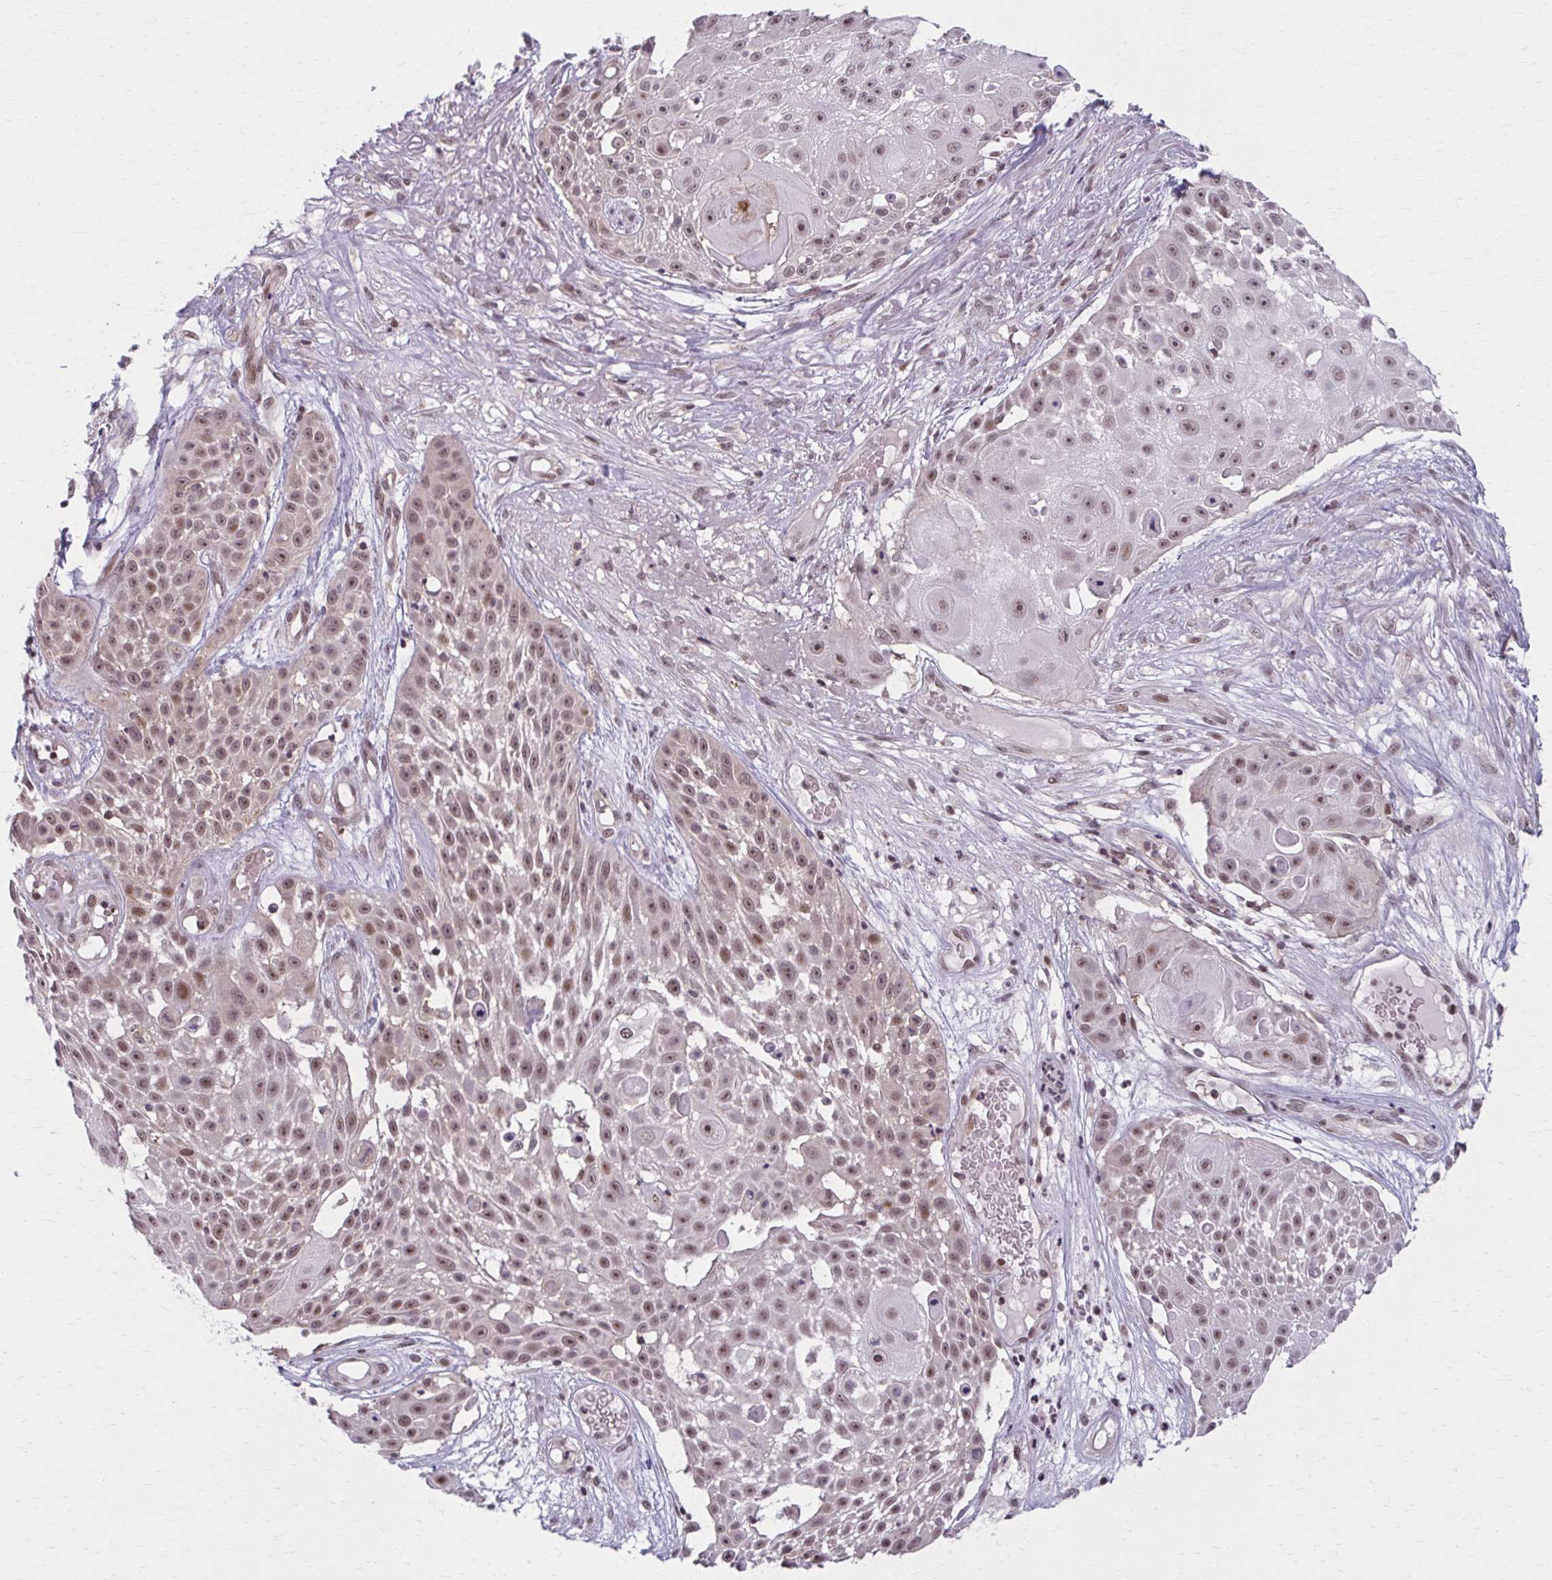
{"staining": {"intensity": "moderate", "quantity": ">75%", "location": "nuclear"}, "tissue": "skin cancer", "cell_type": "Tumor cells", "image_type": "cancer", "snomed": [{"axis": "morphology", "description": "Squamous cell carcinoma, NOS"}, {"axis": "topography", "description": "Skin"}], "caption": "IHC micrograph of neoplastic tissue: human skin cancer stained using immunohistochemistry (IHC) displays medium levels of moderate protein expression localized specifically in the nuclear of tumor cells, appearing as a nuclear brown color.", "gene": "SETBP1", "patient": {"sex": "female", "age": 86}}